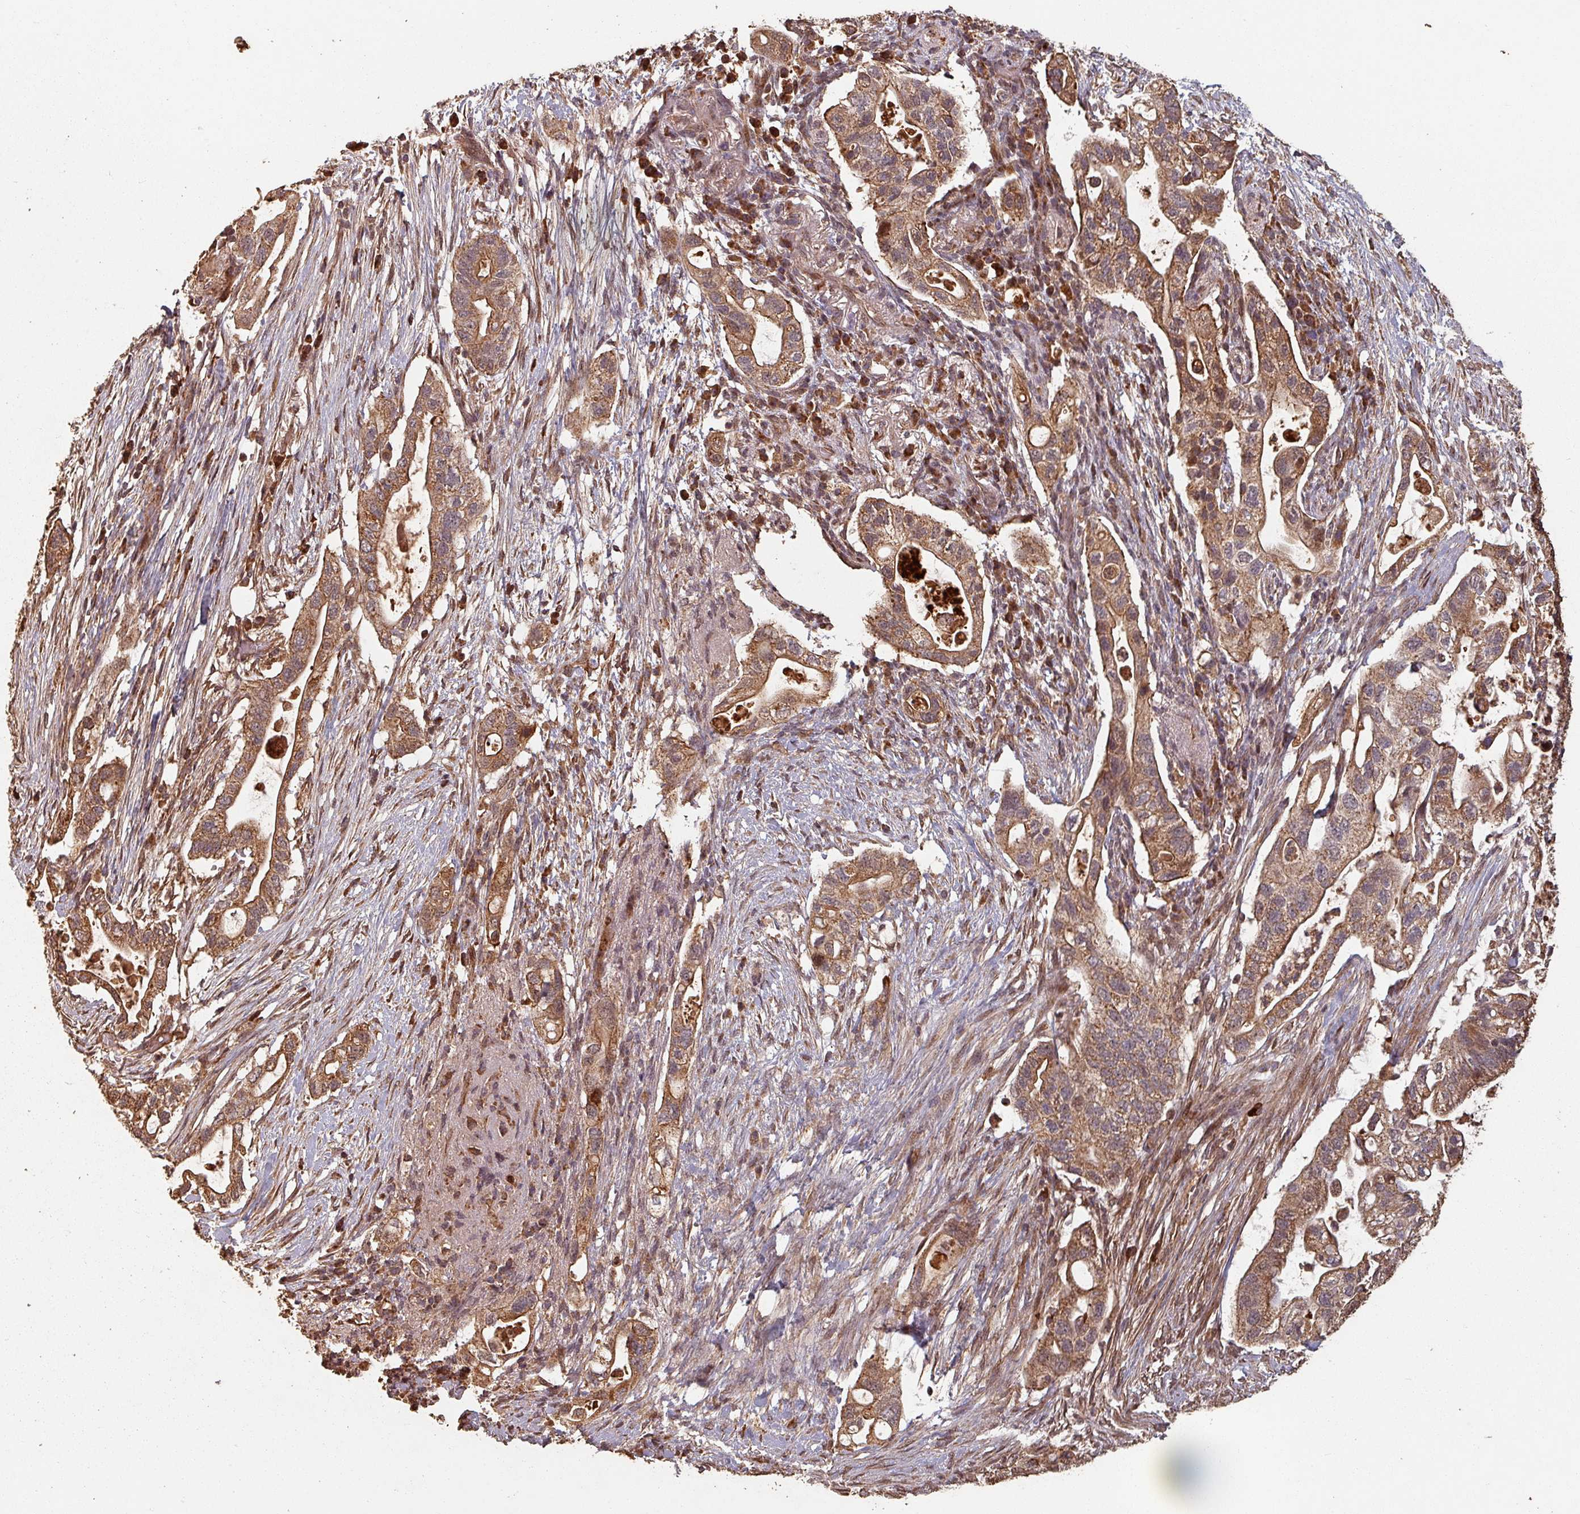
{"staining": {"intensity": "moderate", "quantity": ">75%", "location": "cytoplasmic/membranous"}, "tissue": "pancreatic cancer", "cell_type": "Tumor cells", "image_type": "cancer", "snomed": [{"axis": "morphology", "description": "Adenocarcinoma, NOS"}, {"axis": "topography", "description": "Pancreas"}], "caption": "This histopathology image demonstrates pancreatic adenocarcinoma stained with IHC to label a protein in brown. The cytoplasmic/membranous of tumor cells show moderate positivity for the protein. Nuclei are counter-stained blue.", "gene": "EID1", "patient": {"sex": "female", "age": 72}}